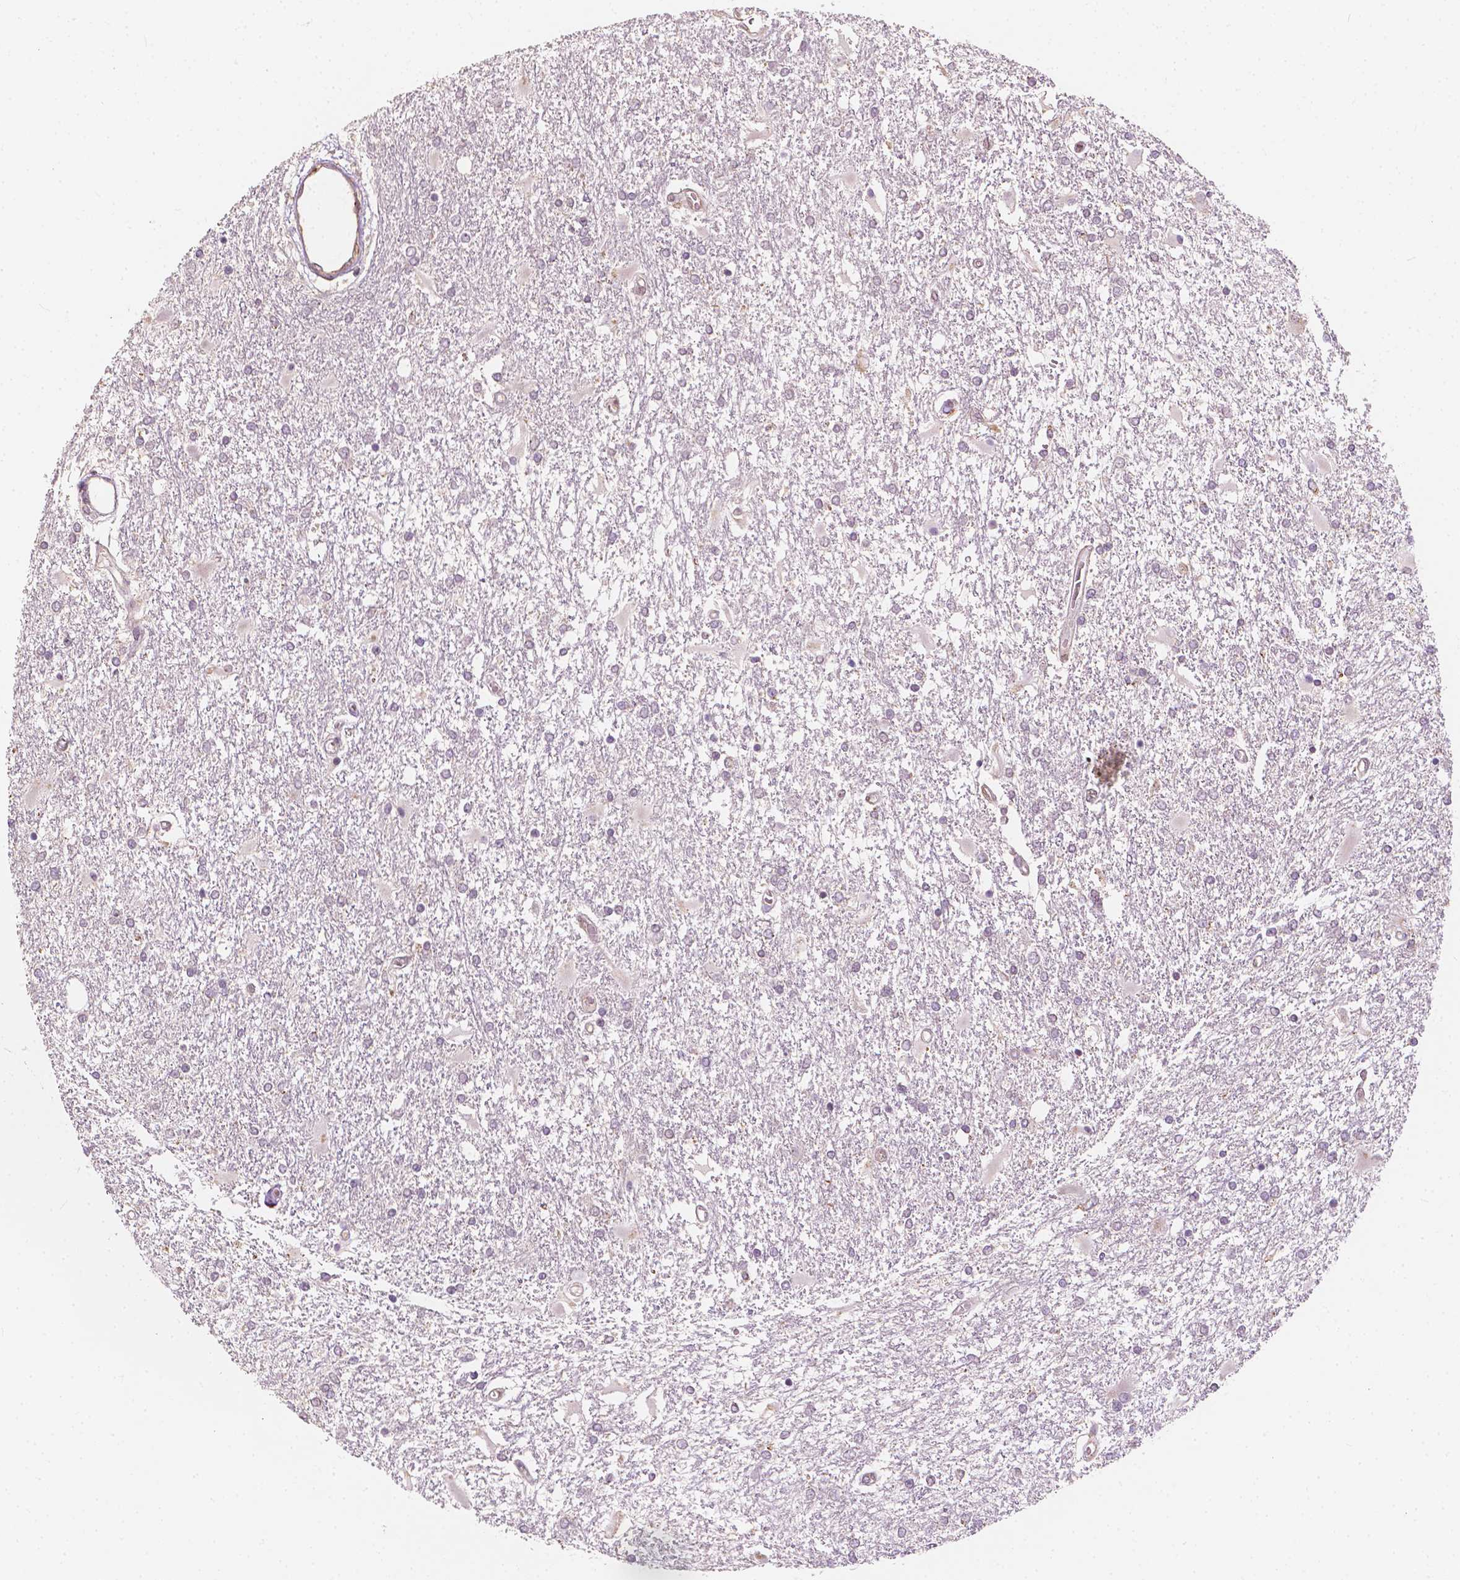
{"staining": {"intensity": "negative", "quantity": "none", "location": "none"}, "tissue": "glioma", "cell_type": "Tumor cells", "image_type": "cancer", "snomed": [{"axis": "morphology", "description": "Glioma, malignant, High grade"}, {"axis": "topography", "description": "Cerebral cortex"}], "caption": "Protein analysis of malignant glioma (high-grade) displays no significant staining in tumor cells. Nuclei are stained in blue.", "gene": "G3BP1", "patient": {"sex": "male", "age": 79}}